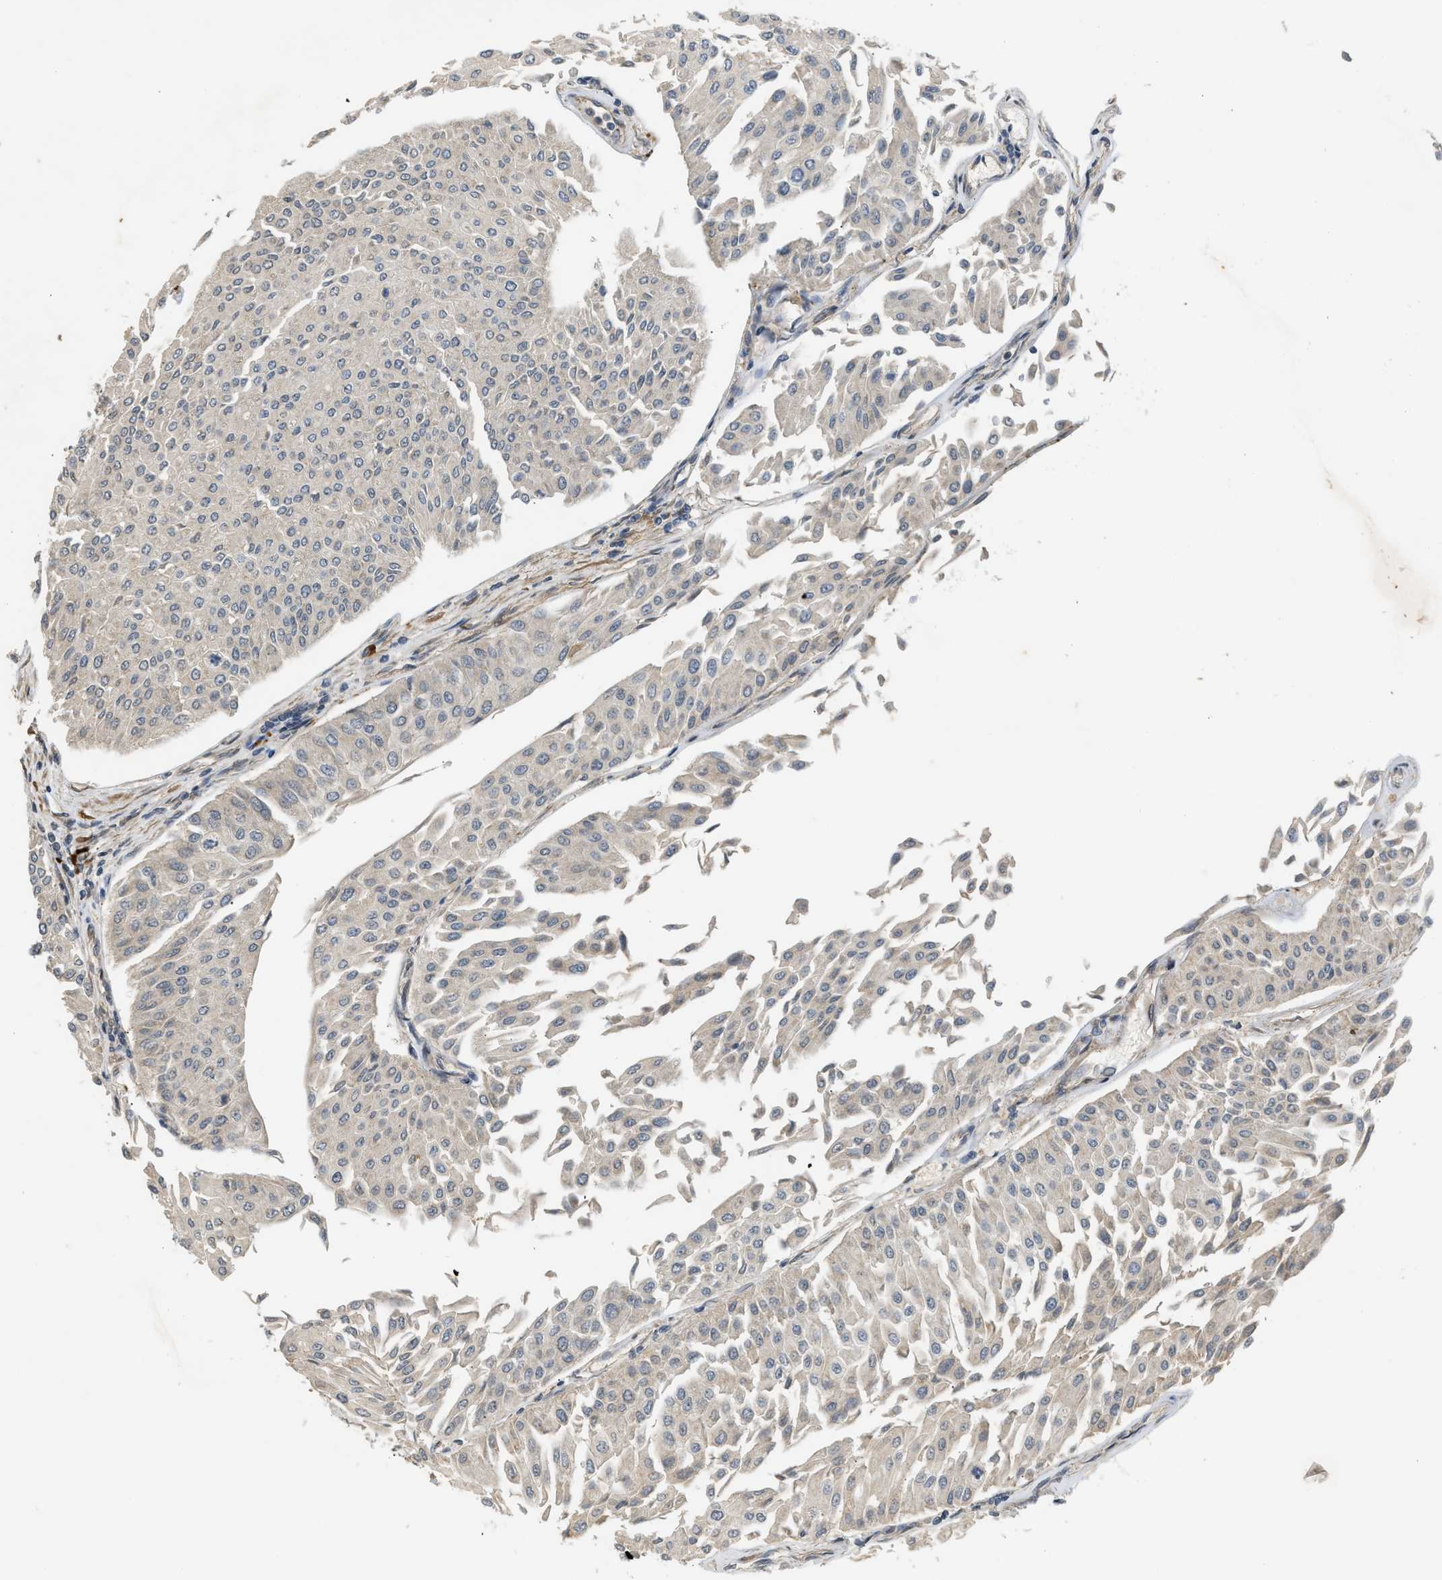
{"staining": {"intensity": "weak", "quantity": "<25%", "location": "cytoplasmic/membranous"}, "tissue": "urothelial cancer", "cell_type": "Tumor cells", "image_type": "cancer", "snomed": [{"axis": "morphology", "description": "Urothelial carcinoma, Low grade"}, {"axis": "topography", "description": "Urinary bladder"}], "caption": "Human low-grade urothelial carcinoma stained for a protein using immunohistochemistry (IHC) demonstrates no positivity in tumor cells.", "gene": "ADCY8", "patient": {"sex": "male", "age": 67}}